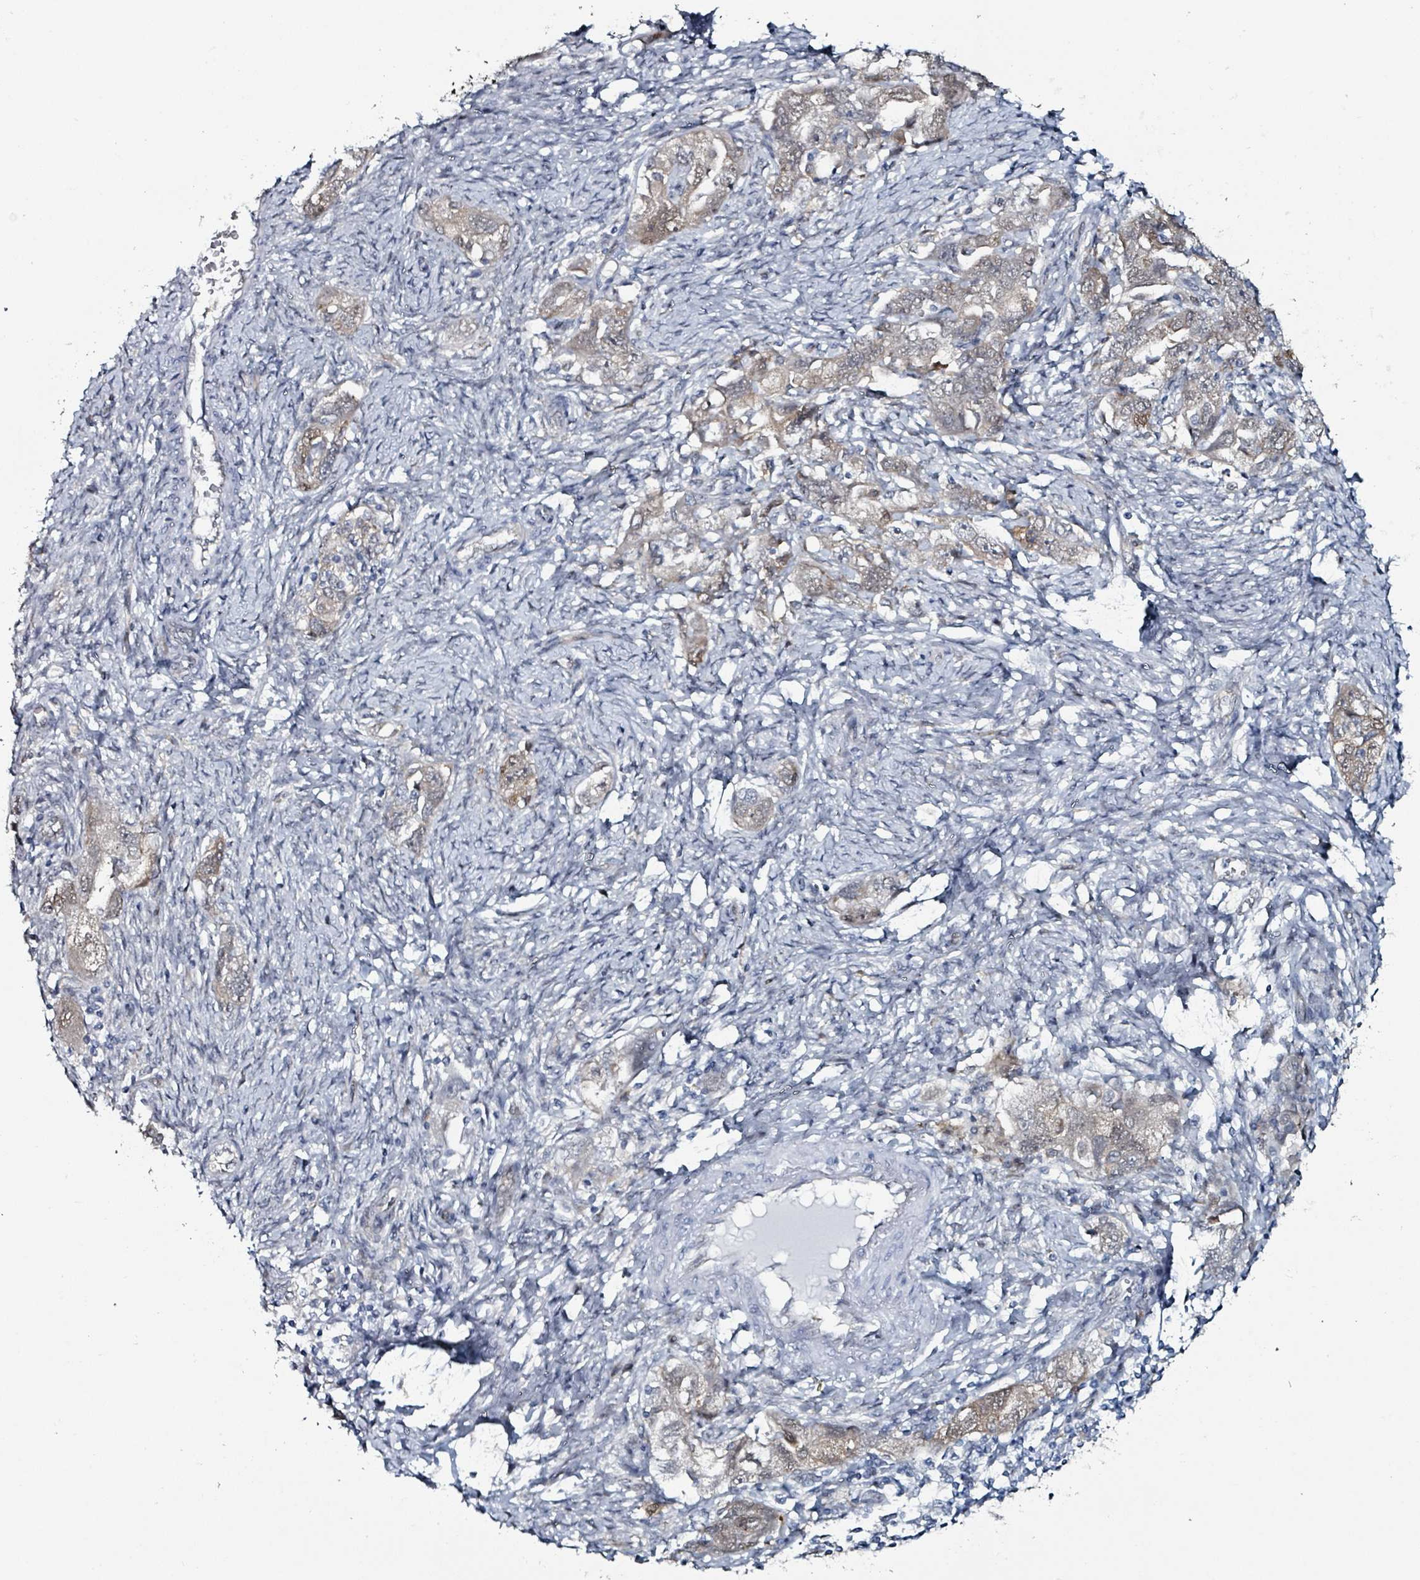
{"staining": {"intensity": "moderate", "quantity": "25%-75%", "location": "cytoplasmic/membranous"}, "tissue": "ovarian cancer", "cell_type": "Tumor cells", "image_type": "cancer", "snomed": [{"axis": "morphology", "description": "Carcinoma, NOS"}, {"axis": "morphology", "description": "Cystadenocarcinoma, serous, NOS"}, {"axis": "topography", "description": "Ovary"}], "caption": "Immunohistochemistry of human ovarian carcinoma displays medium levels of moderate cytoplasmic/membranous positivity in about 25%-75% of tumor cells. Immunohistochemistry (ihc) stains the protein in brown and the nuclei are stained blue.", "gene": "B3GAT3", "patient": {"sex": "female", "age": 69}}